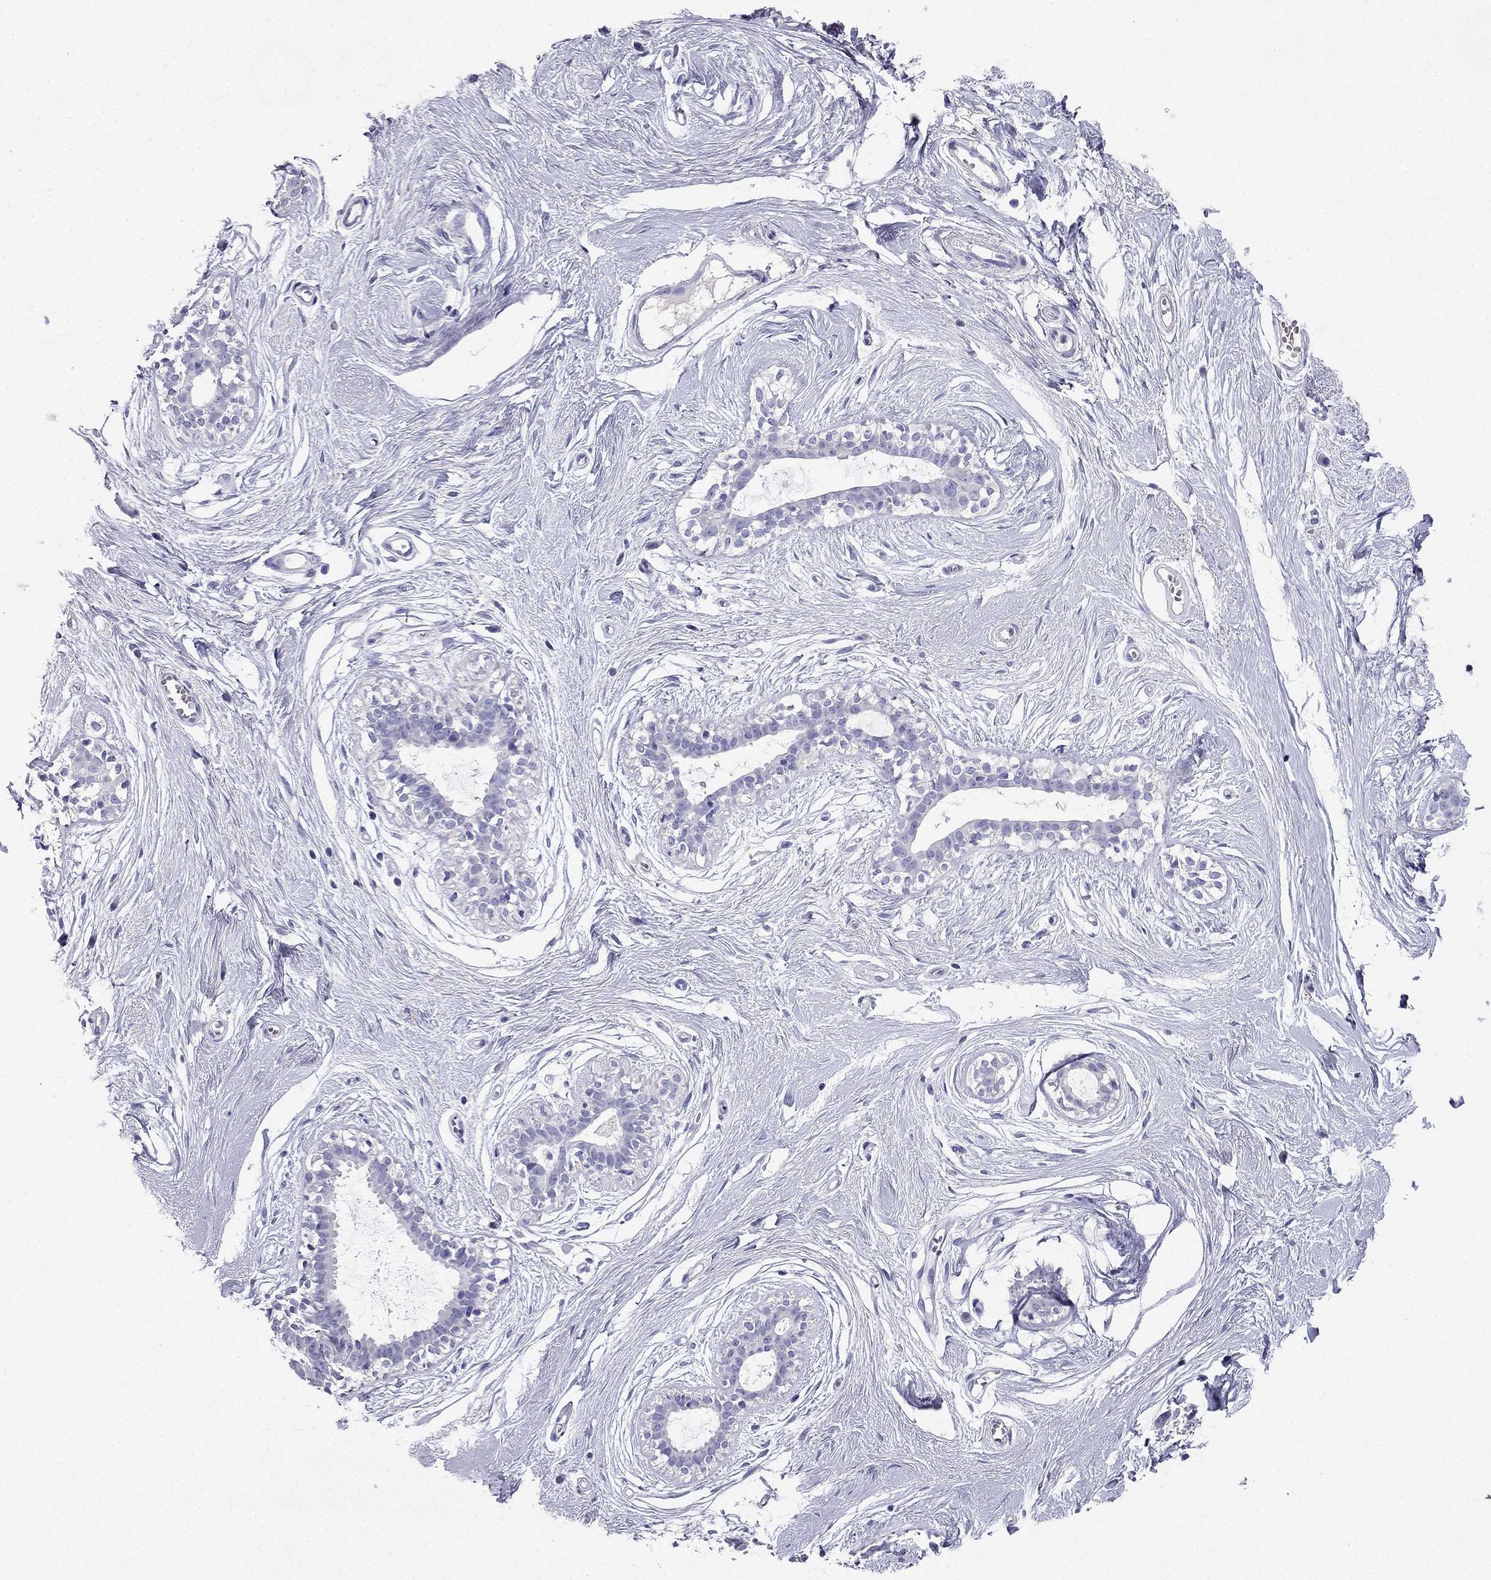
{"staining": {"intensity": "negative", "quantity": "none", "location": "none"}, "tissue": "breast", "cell_type": "Adipocytes", "image_type": "normal", "snomed": [{"axis": "morphology", "description": "Normal tissue, NOS"}, {"axis": "topography", "description": "Breast"}], "caption": "Histopathology image shows no protein expression in adipocytes of normal breast.", "gene": "NPTX1", "patient": {"sex": "female", "age": 49}}